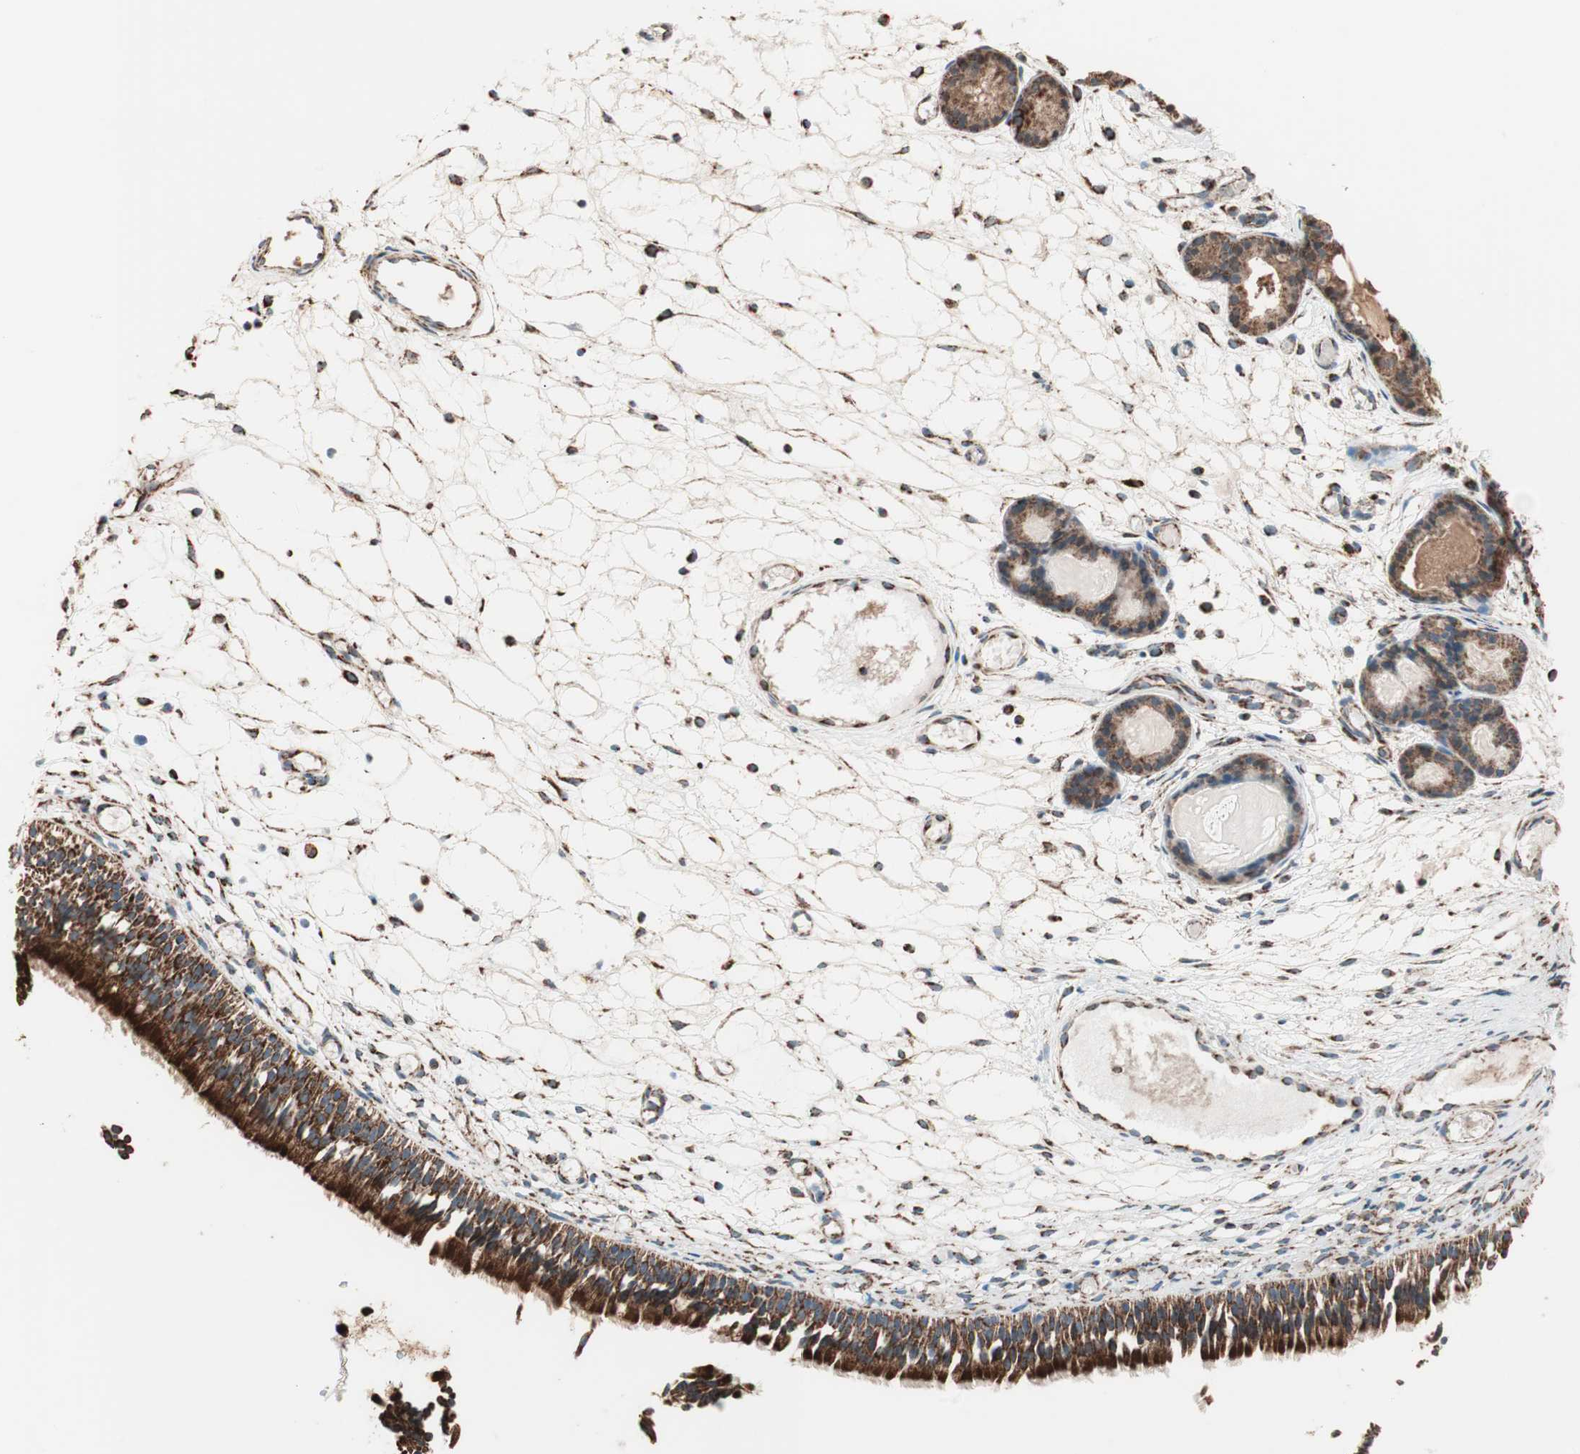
{"staining": {"intensity": "strong", "quantity": ">75%", "location": "cytoplasmic/membranous"}, "tissue": "nasopharynx", "cell_type": "Respiratory epithelial cells", "image_type": "normal", "snomed": [{"axis": "morphology", "description": "Normal tissue, NOS"}, {"axis": "topography", "description": "Nasopharynx"}], "caption": "The histopathology image shows a brown stain indicating the presence of a protein in the cytoplasmic/membranous of respiratory epithelial cells in nasopharynx.", "gene": "TOMM22", "patient": {"sex": "female", "age": 54}}